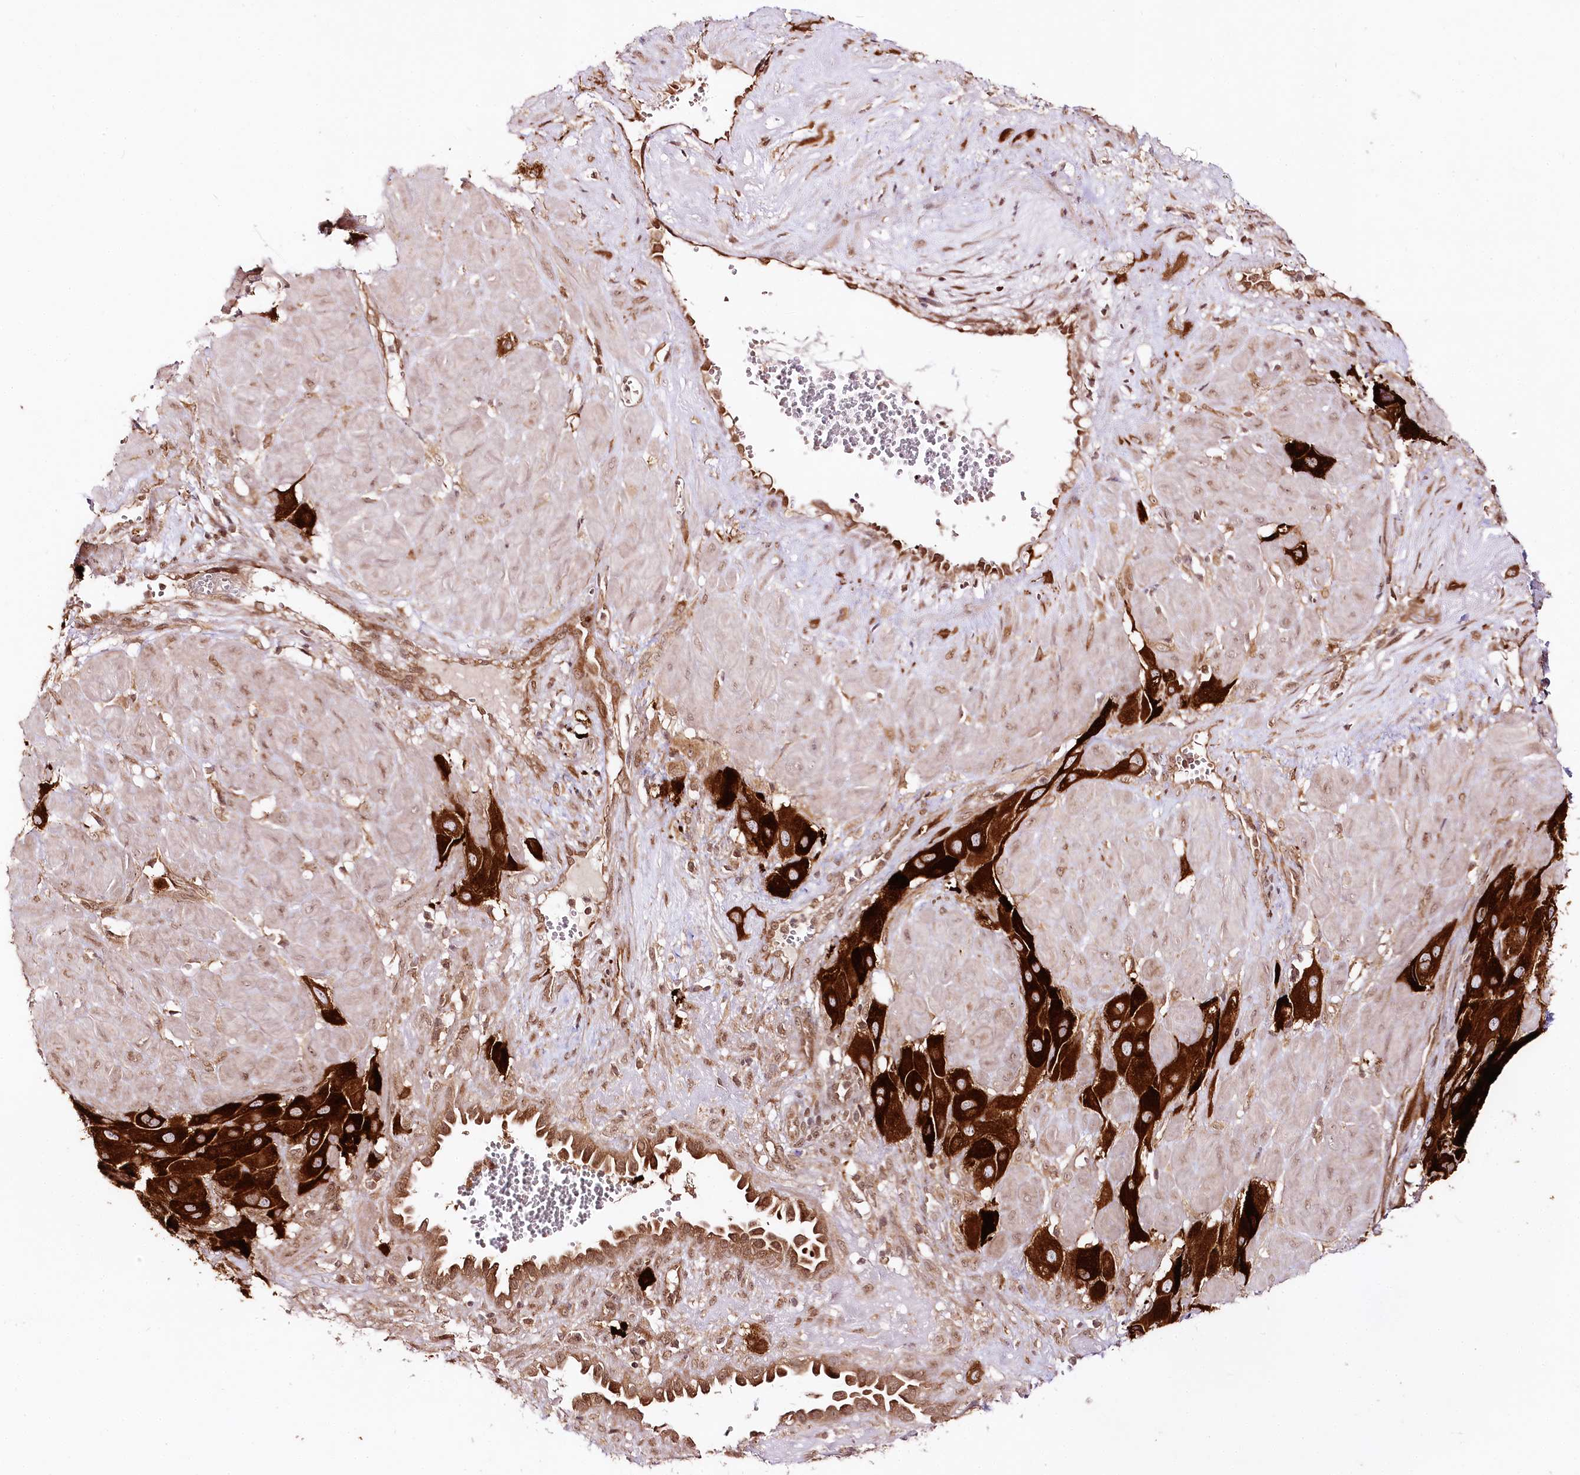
{"staining": {"intensity": "strong", "quantity": ">75%", "location": "cytoplasmic/membranous"}, "tissue": "cervical cancer", "cell_type": "Tumor cells", "image_type": "cancer", "snomed": [{"axis": "morphology", "description": "Squamous cell carcinoma, NOS"}, {"axis": "topography", "description": "Cervix"}], "caption": "The immunohistochemical stain shows strong cytoplasmic/membranous positivity in tumor cells of squamous cell carcinoma (cervical) tissue. (Brightfield microscopy of DAB IHC at high magnification).", "gene": "ENSG00000144785", "patient": {"sex": "female", "age": 34}}